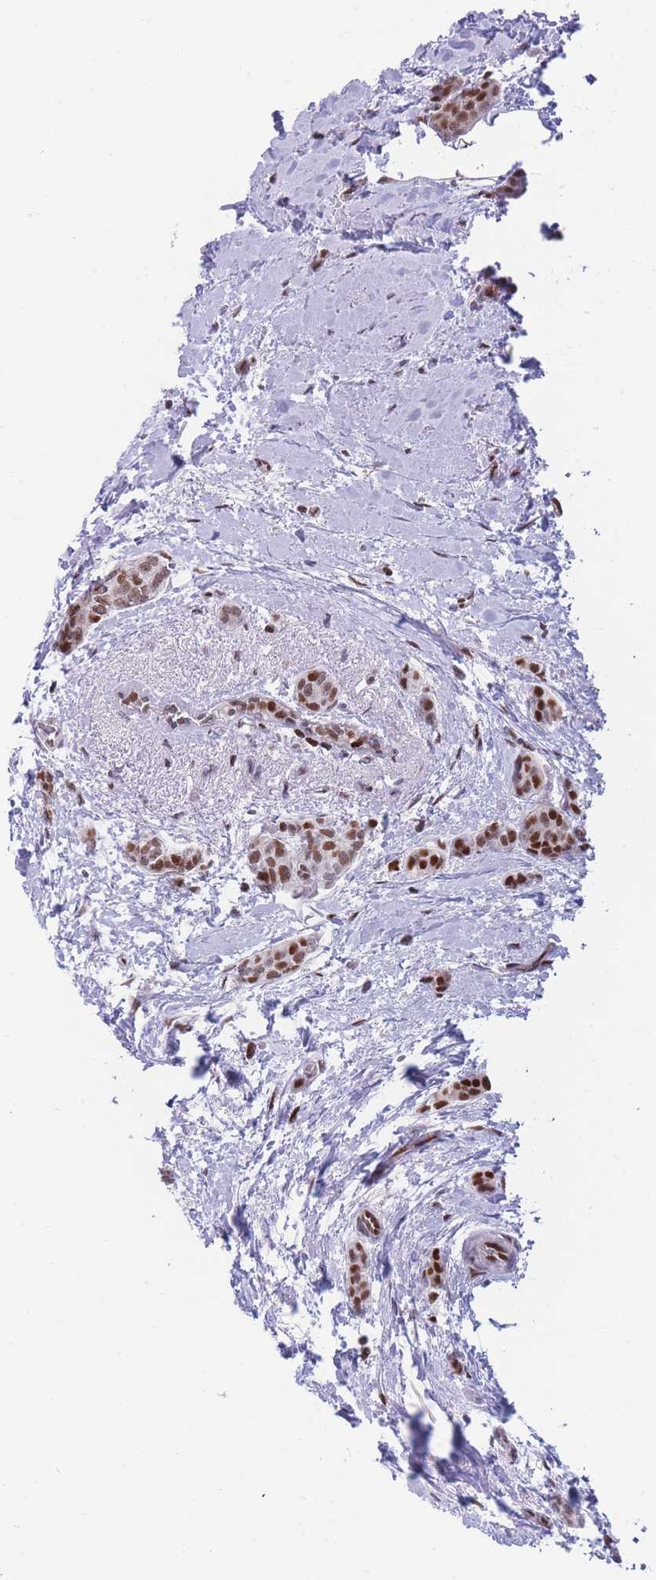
{"staining": {"intensity": "moderate", "quantity": ">75%", "location": "nuclear"}, "tissue": "breast cancer", "cell_type": "Tumor cells", "image_type": "cancer", "snomed": [{"axis": "morphology", "description": "Duct carcinoma"}, {"axis": "topography", "description": "Breast"}], "caption": "This micrograph displays immunohistochemistry staining of breast intraductal carcinoma, with medium moderate nuclear staining in approximately >75% of tumor cells.", "gene": "DNAJC3", "patient": {"sex": "female", "age": 72}}